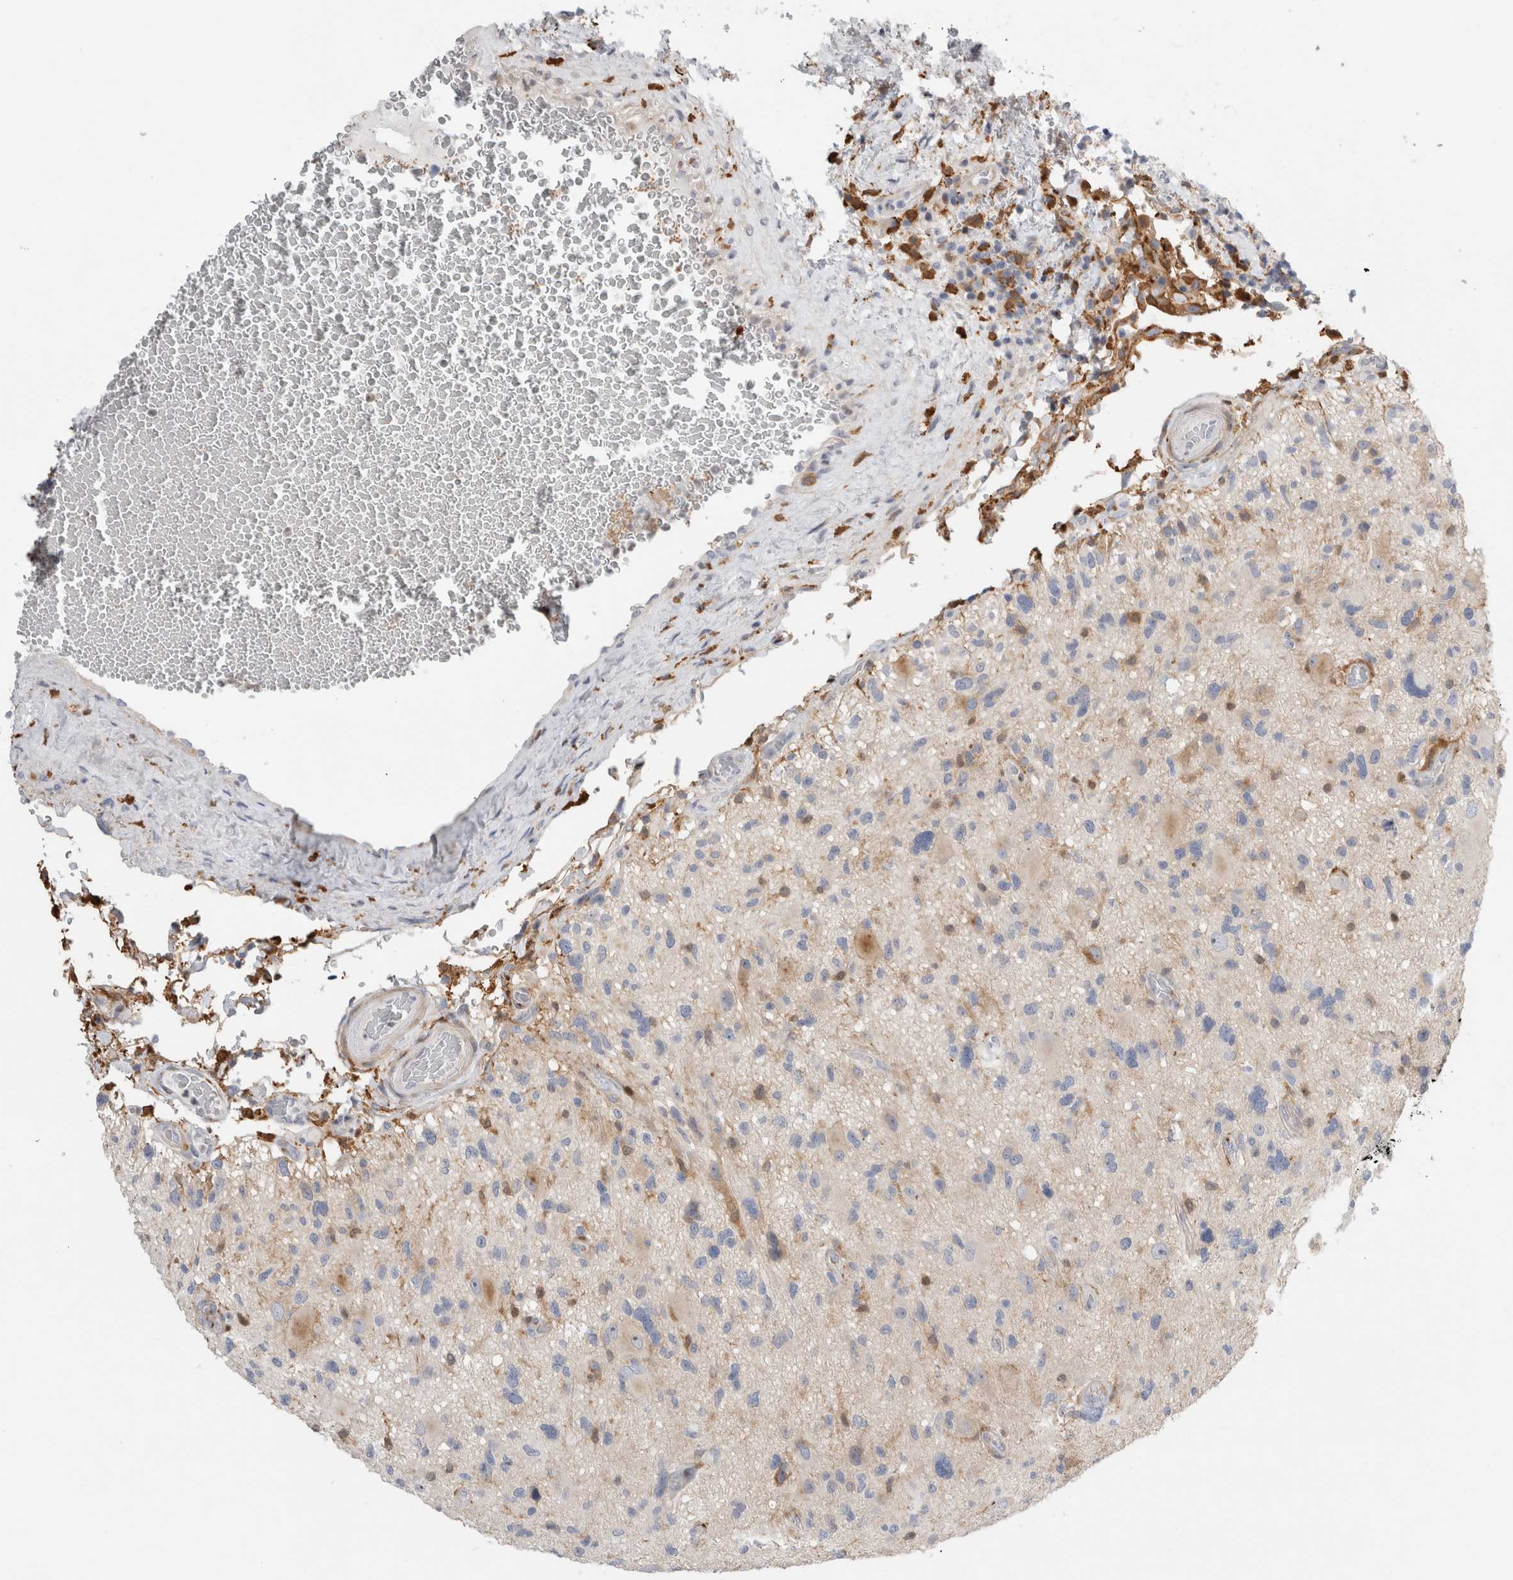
{"staining": {"intensity": "negative", "quantity": "none", "location": "none"}, "tissue": "glioma", "cell_type": "Tumor cells", "image_type": "cancer", "snomed": [{"axis": "morphology", "description": "Glioma, malignant, High grade"}, {"axis": "topography", "description": "Brain"}], "caption": "DAB immunohistochemical staining of glioma shows no significant expression in tumor cells.", "gene": "SLC20A2", "patient": {"sex": "male", "age": 33}}